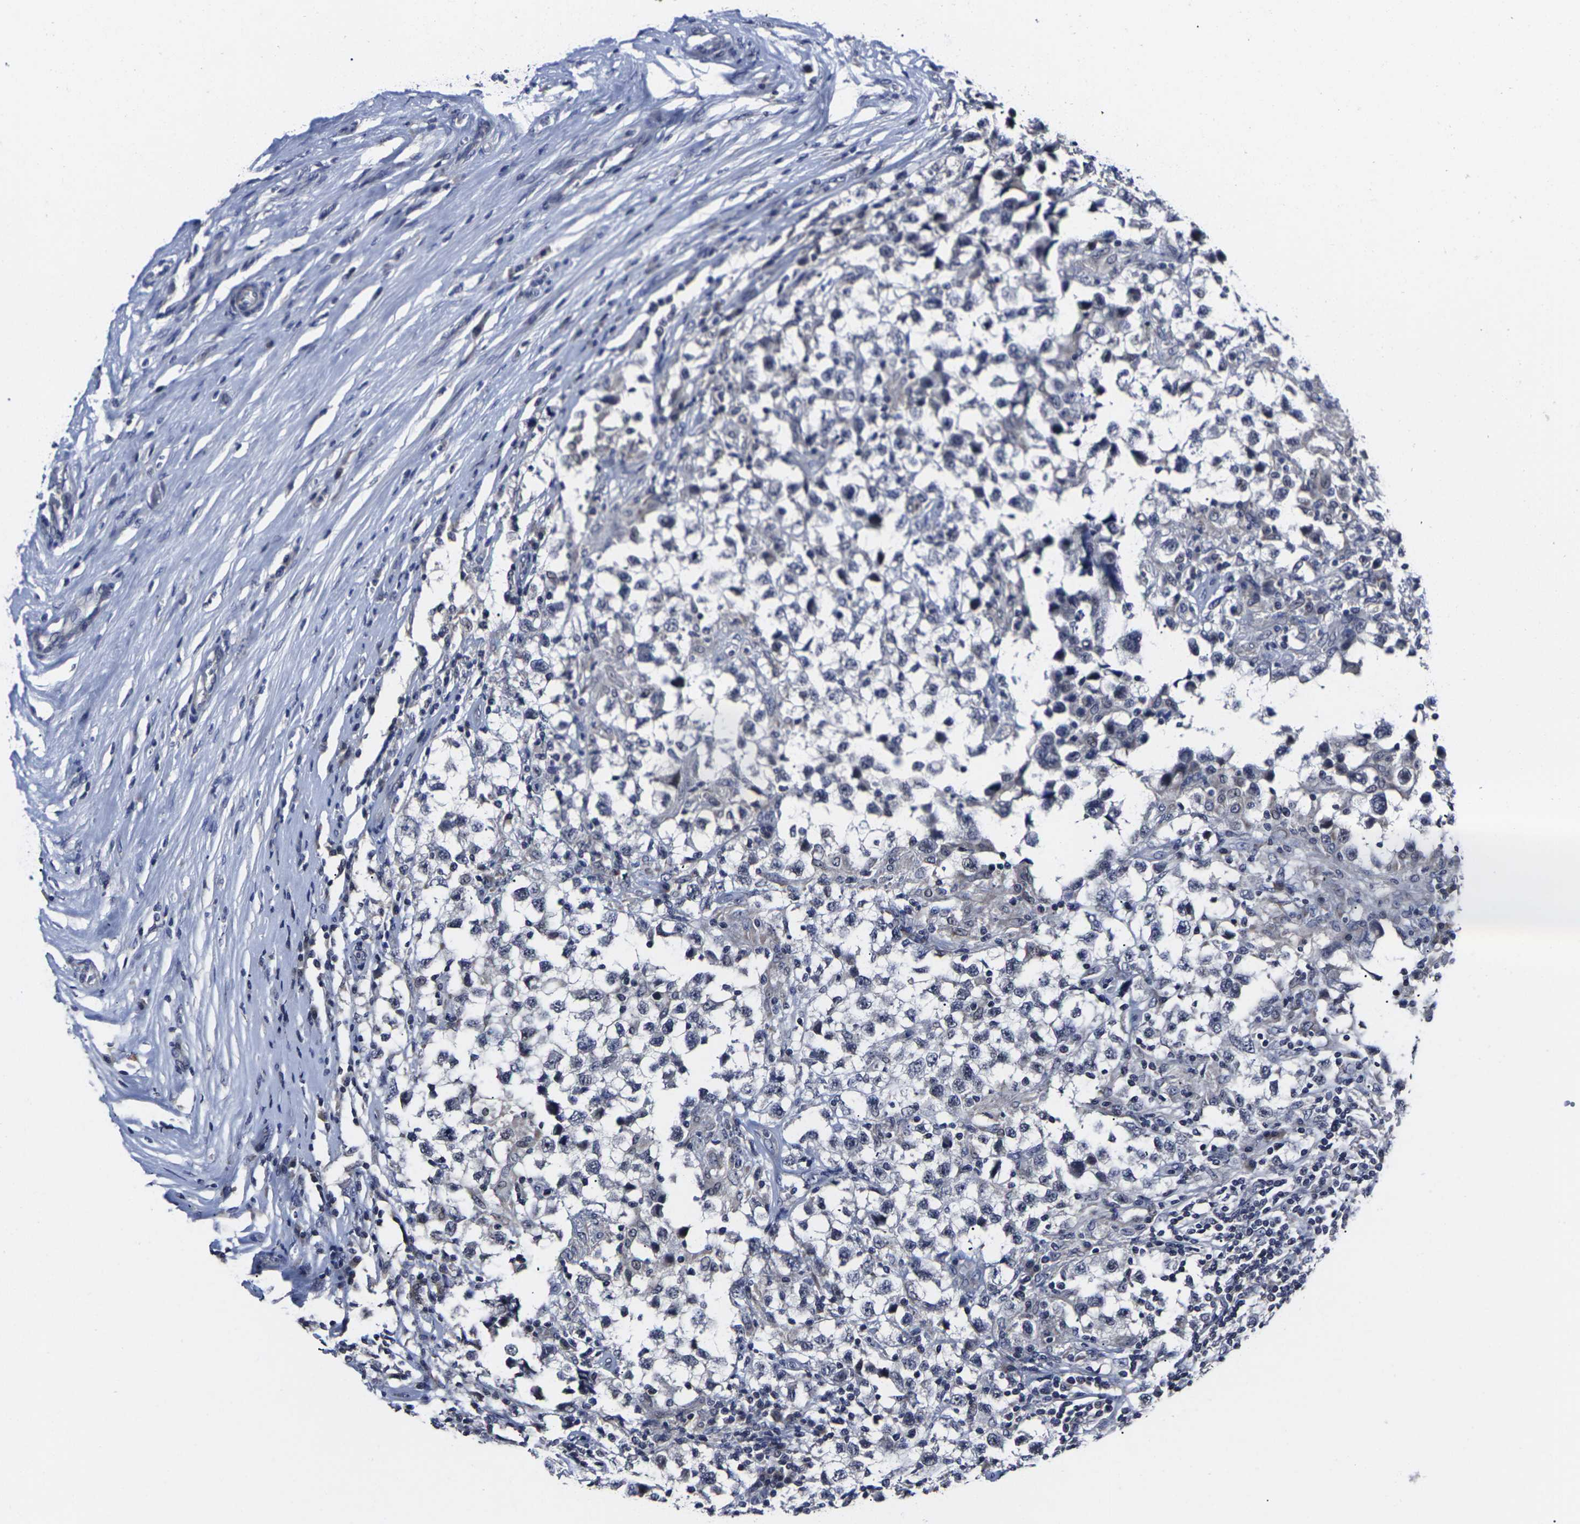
{"staining": {"intensity": "negative", "quantity": "none", "location": "none"}, "tissue": "testis cancer", "cell_type": "Tumor cells", "image_type": "cancer", "snomed": [{"axis": "morphology", "description": "Carcinoma, Embryonal, NOS"}, {"axis": "topography", "description": "Testis"}], "caption": "This is an IHC image of testis cancer. There is no staining in tumor cells.", "gene": "MSANTD4", "patient": {"sex": "male", "age": 21}}